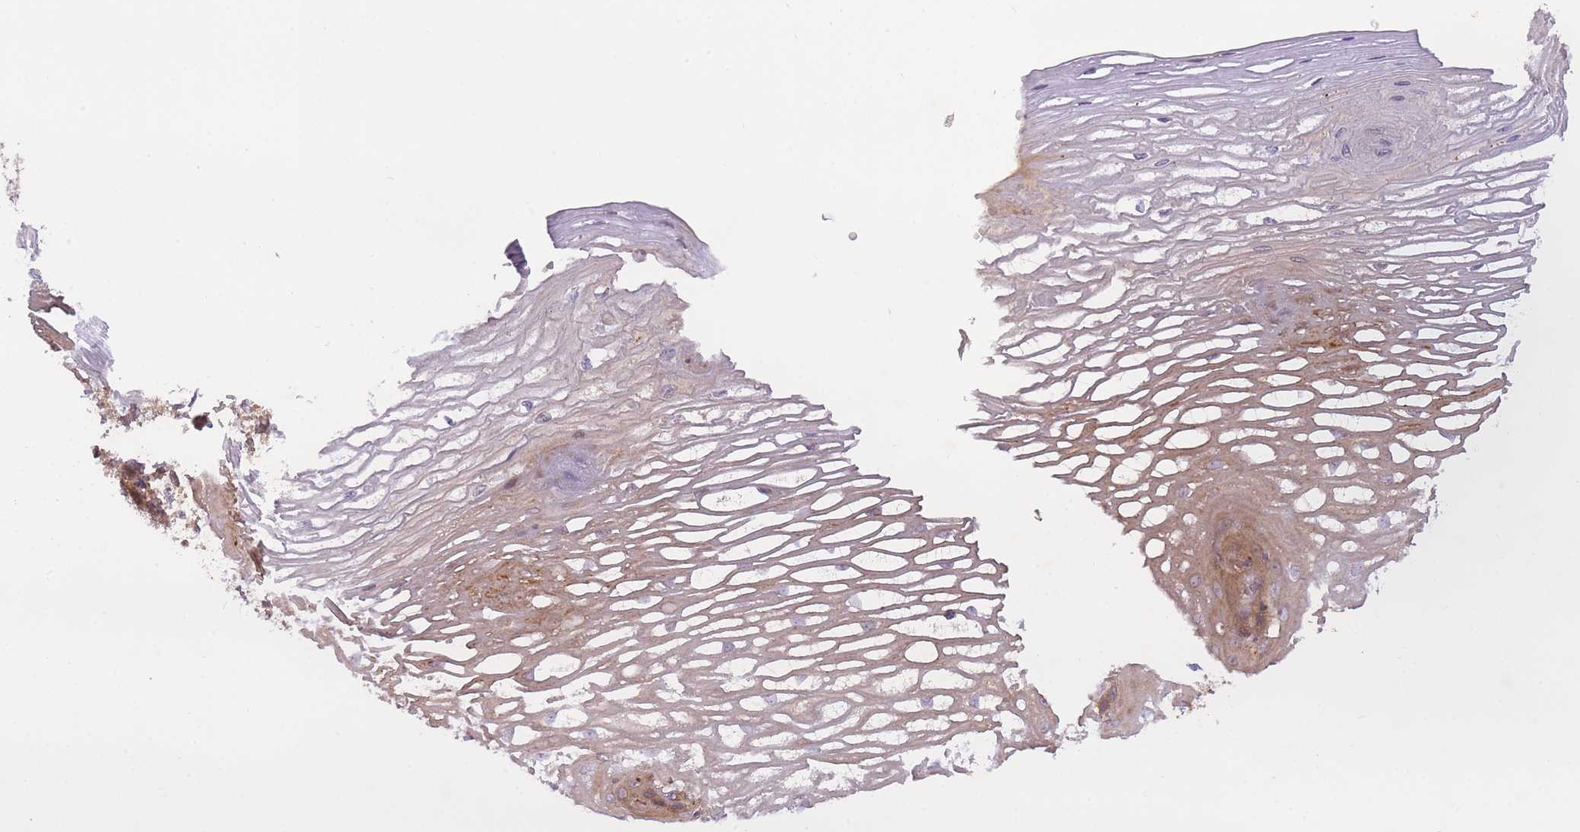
{"staining": {"intensity": "moderate", "quantity": "25%-75%", "location": "cytoplasmic/membranous"}, "tissue": "esophagus", "cell_type": "Squamous epithelial cells", "image_type": "normal", "snomed": [{"axis": "morphology", "description": "Normal tissue, NOS"}, {"axis": "topography", "description": "Esophagus"}], "caption": "Approximately 25%-75% of squamous epithelial cells in unremarkable esophagus display moderate cytoplasmic/membranous protein staining as visualized by brown immunohistochemical staining.", "gene": "PREP", "patient": {"sex": "male", "age": 69}}